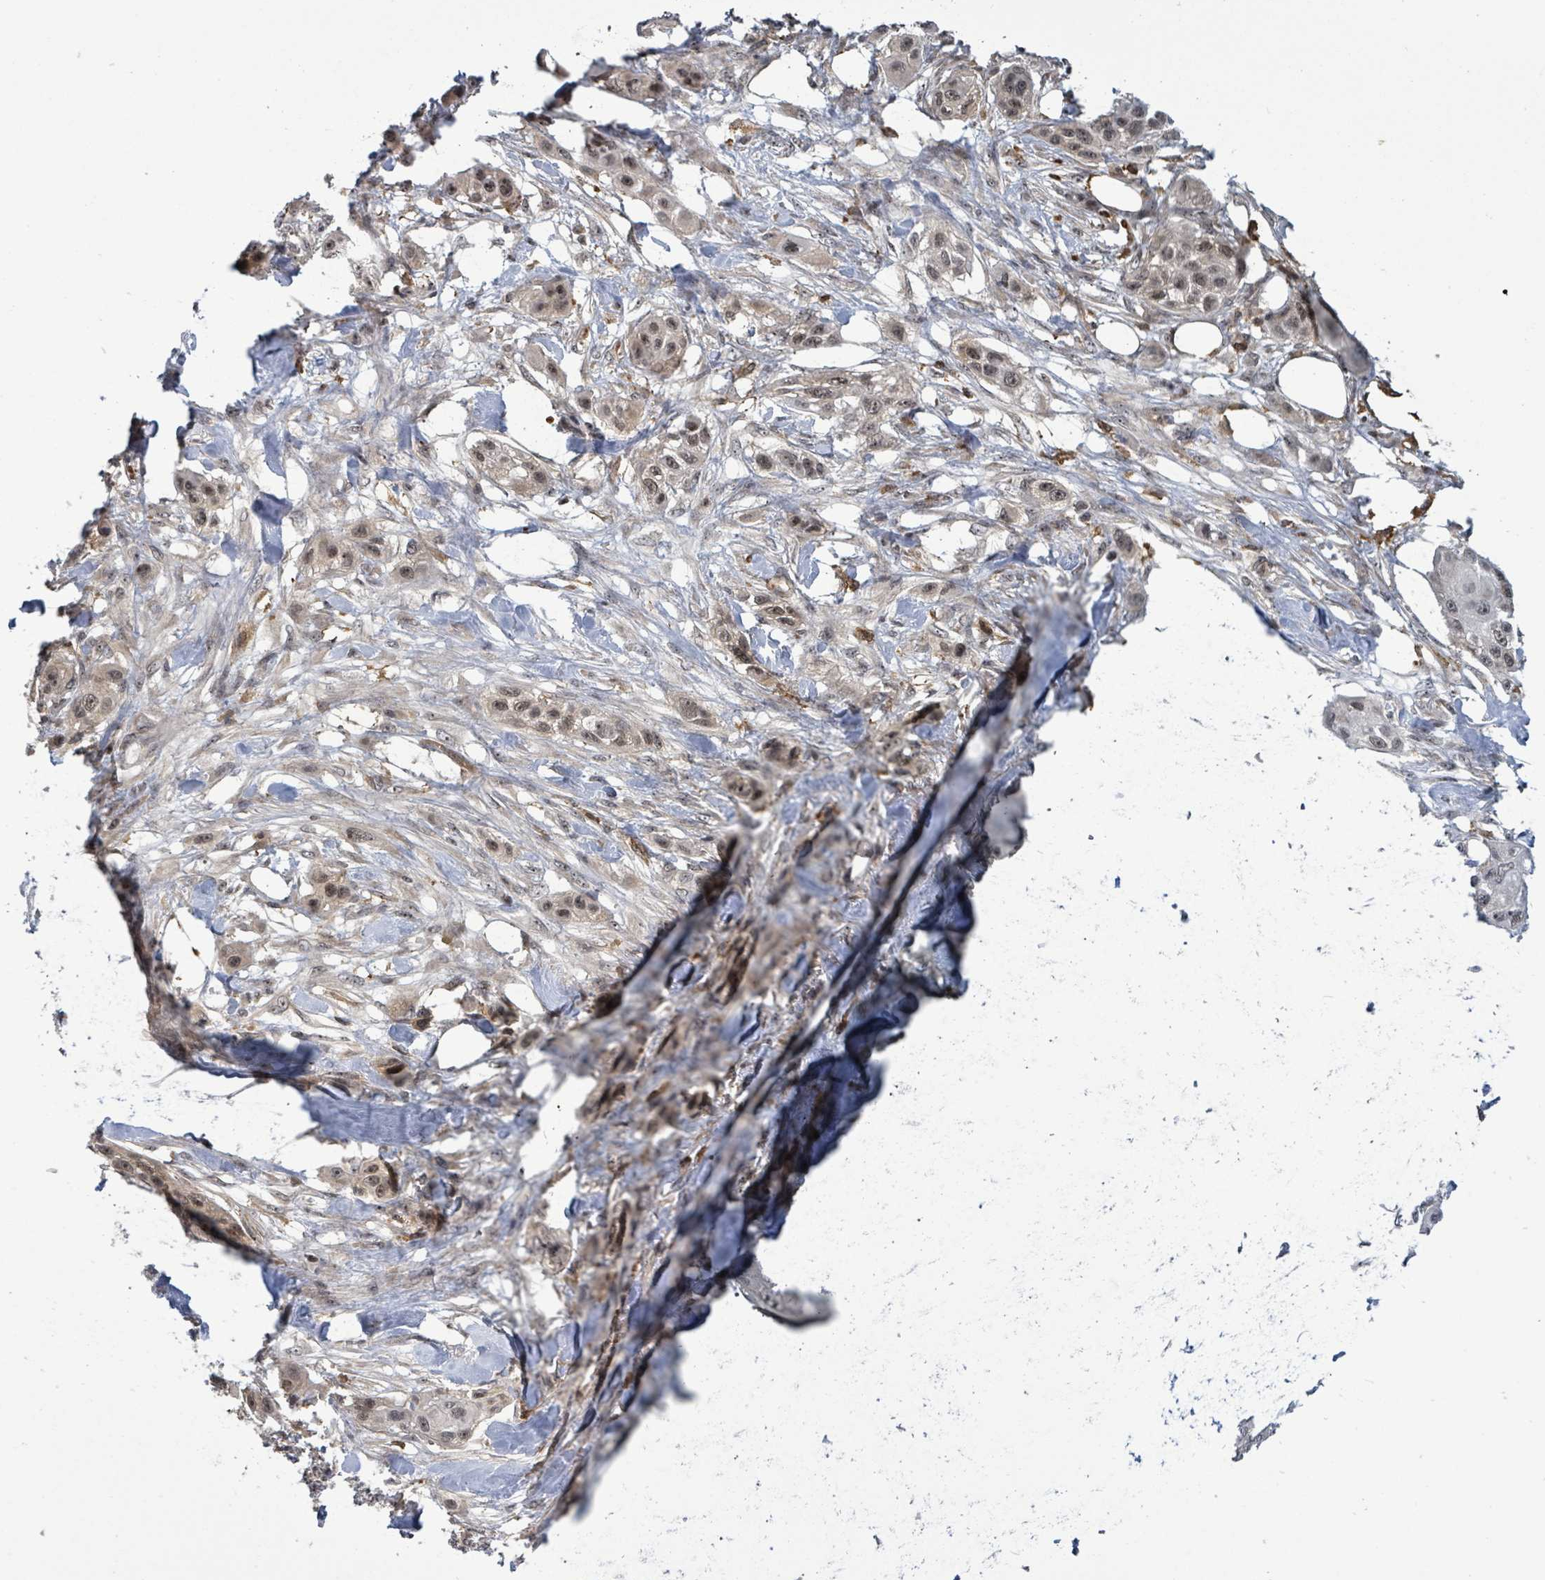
{"staining": {"intensity": "weak", "quantity": ">75%", "location": "nuclear"}, "tissue": "skin cancer", "cell_type": "Tumor cells", "image_type": "cancer", "snomed": [{"axis": "morphology", "description": "Squamous cell carcinoma, NOS"}, {"axis": "topography", "description": "Skin"}], "caption": "Tumor cells display low levels of weak nuclear positivity in approximately >75% of cells in skin squamous cell carcinoma. (IHC, brightfield microscopy, high magnification).", "gene": "FBXO6", "patient": {"sex": "male", "age": 63}}